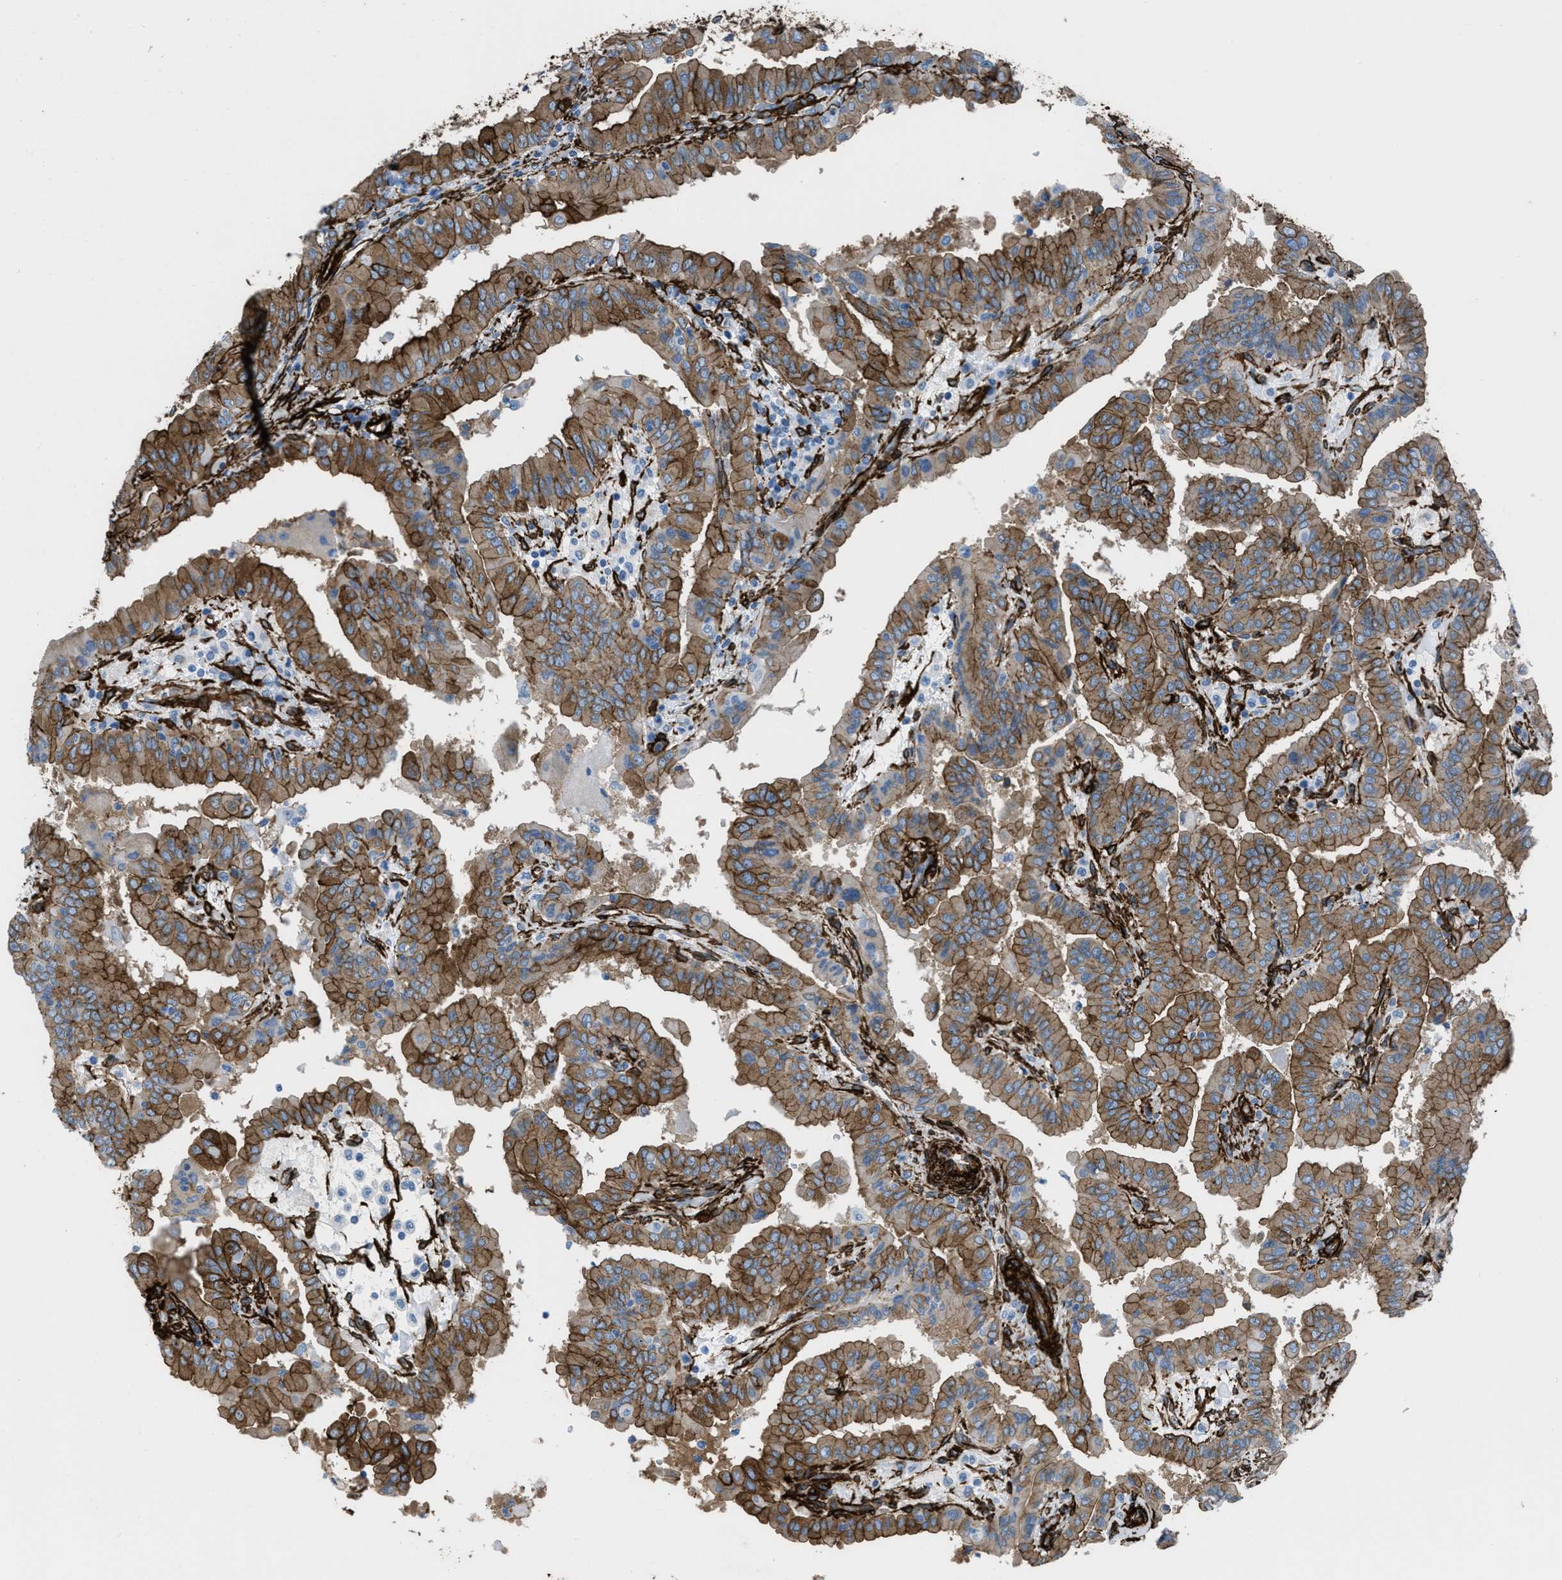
{"staining": {"intensity": "moderate", "quantity": ">75%", "location": "cytoplasmic/membranous"}, "tissue": "thyroid cancer", "cell_type": "Tumor cells", "image_type": "cancer", "snomed": [{"axis": "morphology", "description": "Papillary adenocarcinoma, NOS"}, {"axis": "topography", "description": "Thyroid gland"}], "caption": "A brown stain shows moderate cytoplasmic/membranous expression of a protein in human papillary adenocarcinoma (thyroid) tumor cells.", "gene": "CALD1", "patient": {"sex": "male", "age": 33}}